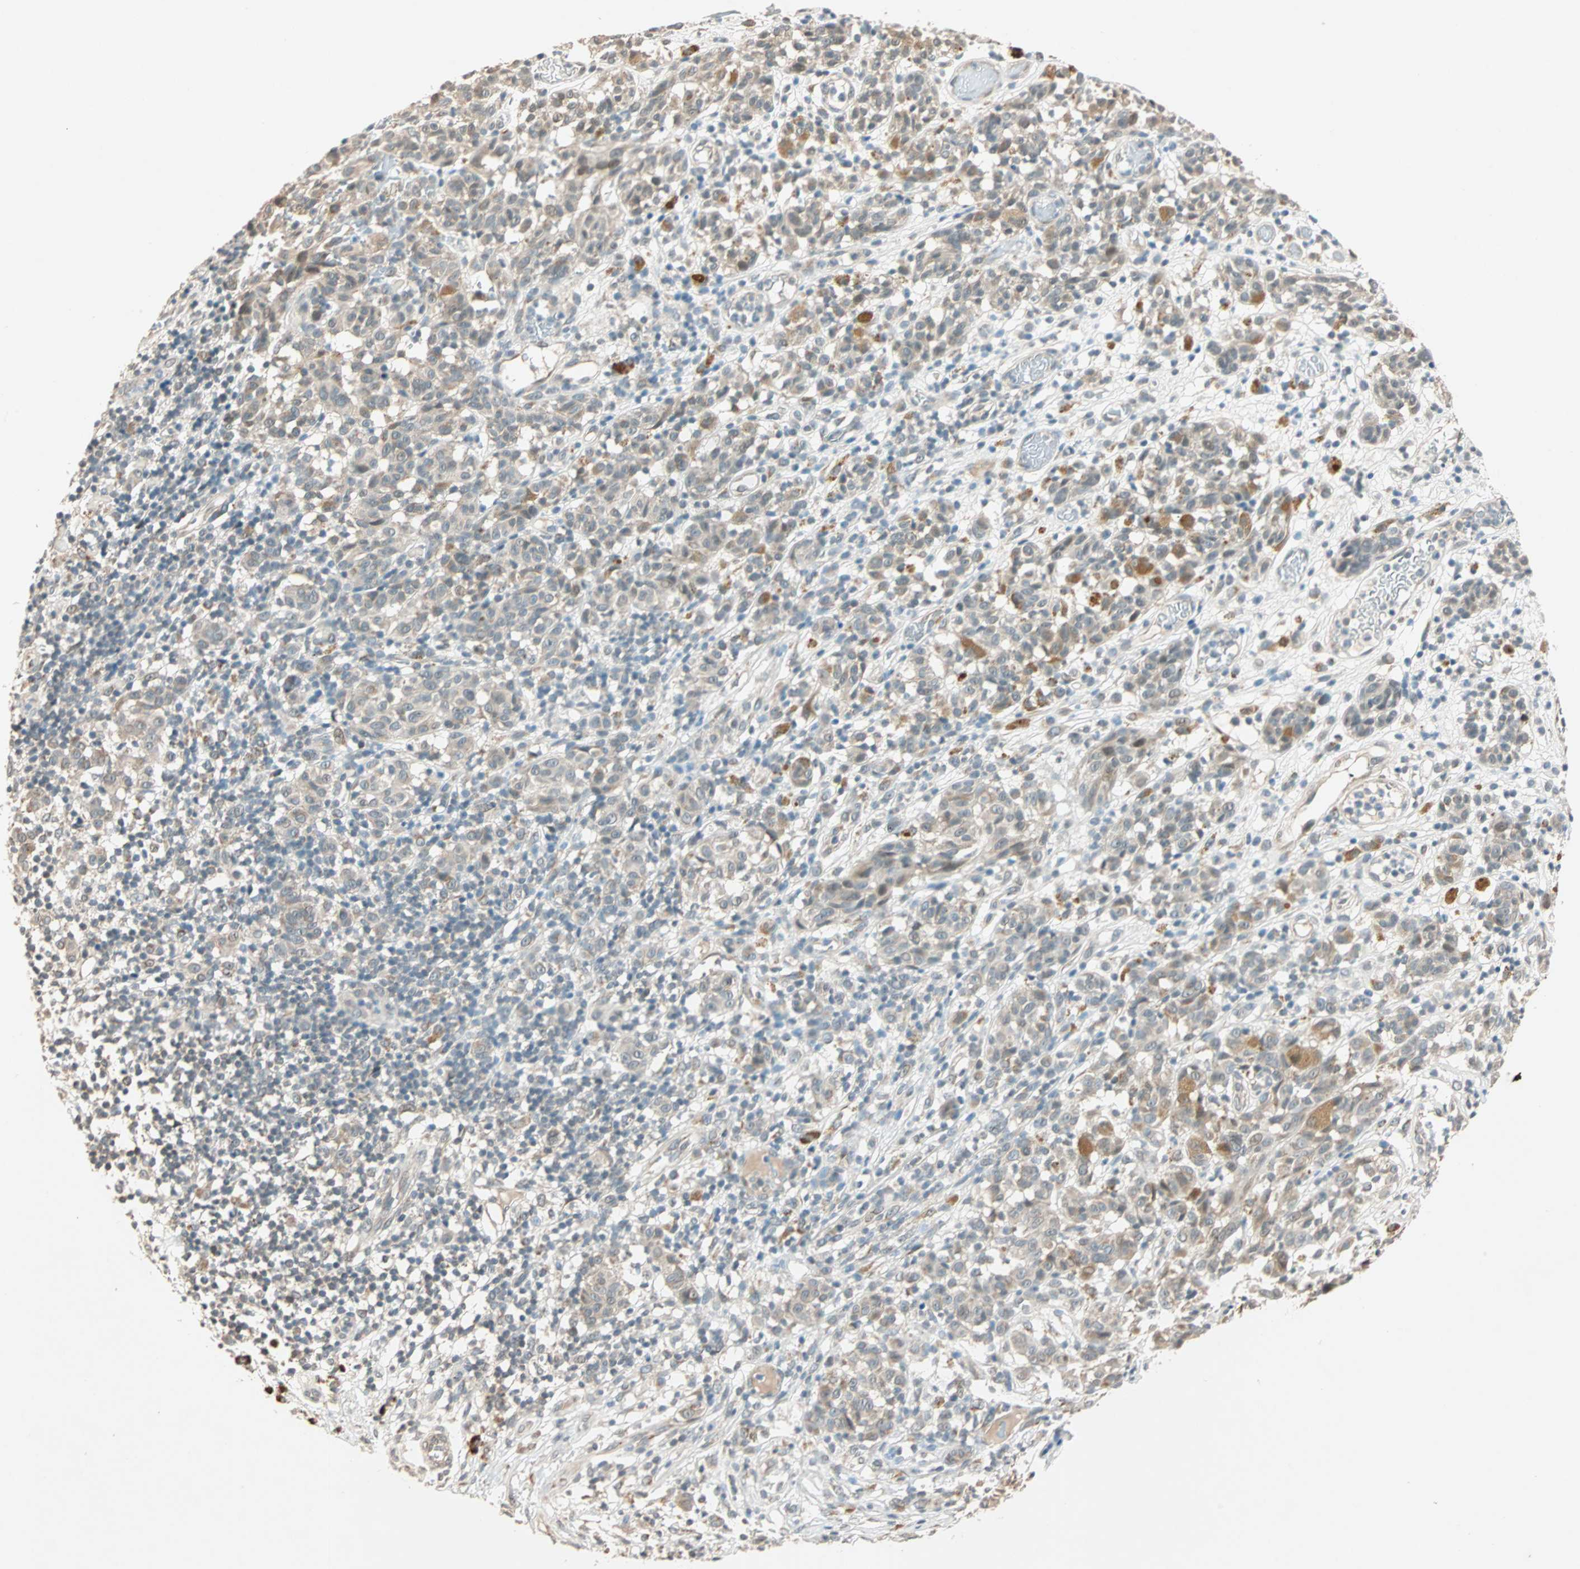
{"staining": {"intensity": "weak", "quantity": "<25%", "location": "cytoplasmic/membranous"}, "tissue": "melanoma", "cell_type": "Tumor cells", "image_type": "cancer", "snomed": [{"axis": "morphology", "description": "Malignant melanoma, NOS"}, {"axis": "topography", "description": "Skin"}], "caption": "This is an immunohistochemistry photomicrograph of human melanoma. There is no expression in tumor cells.", "gene": "PRDM2", "patient": {"sex": "female", "age": 46}}